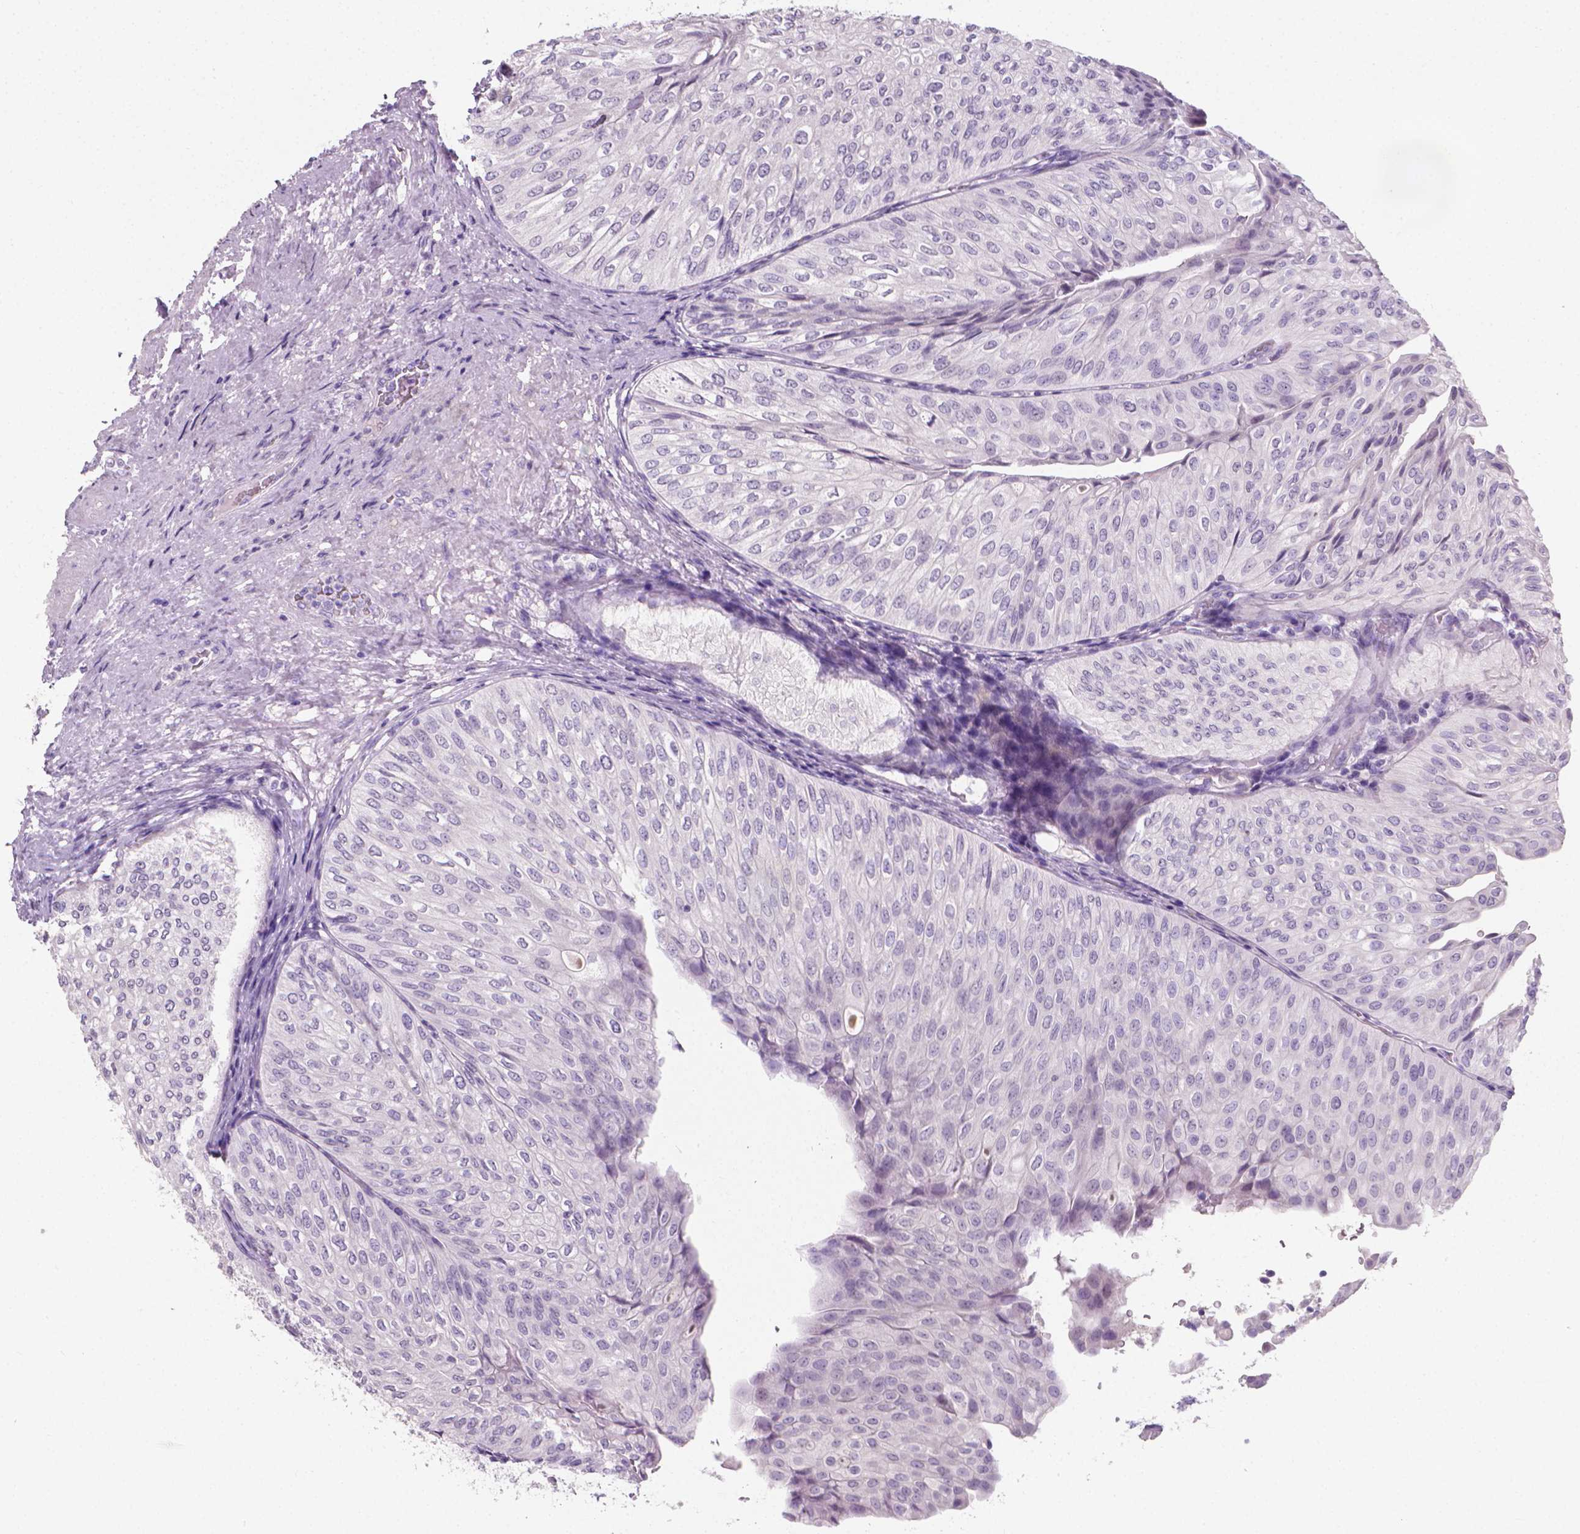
{"staining": {"intensity": "negative", "quantity": "none", "location": "none"}, "tissue": "urothelial cancer", "cell_type": "Tumor cells", "image_type": "cancer", "snomed": [{"axis": "morphology", "description": "Urothelial carcinoma, NOS"}, {"axis": "topography", "description": "Urinary bladder"}], "caption": "A high-resolution photomicrograph shows IHC staining of urothelial cancer, which shows no significant staining in tumor cells.", "gene": "XPNPEP2", "patient": {"sex": "male", "age": 62}}